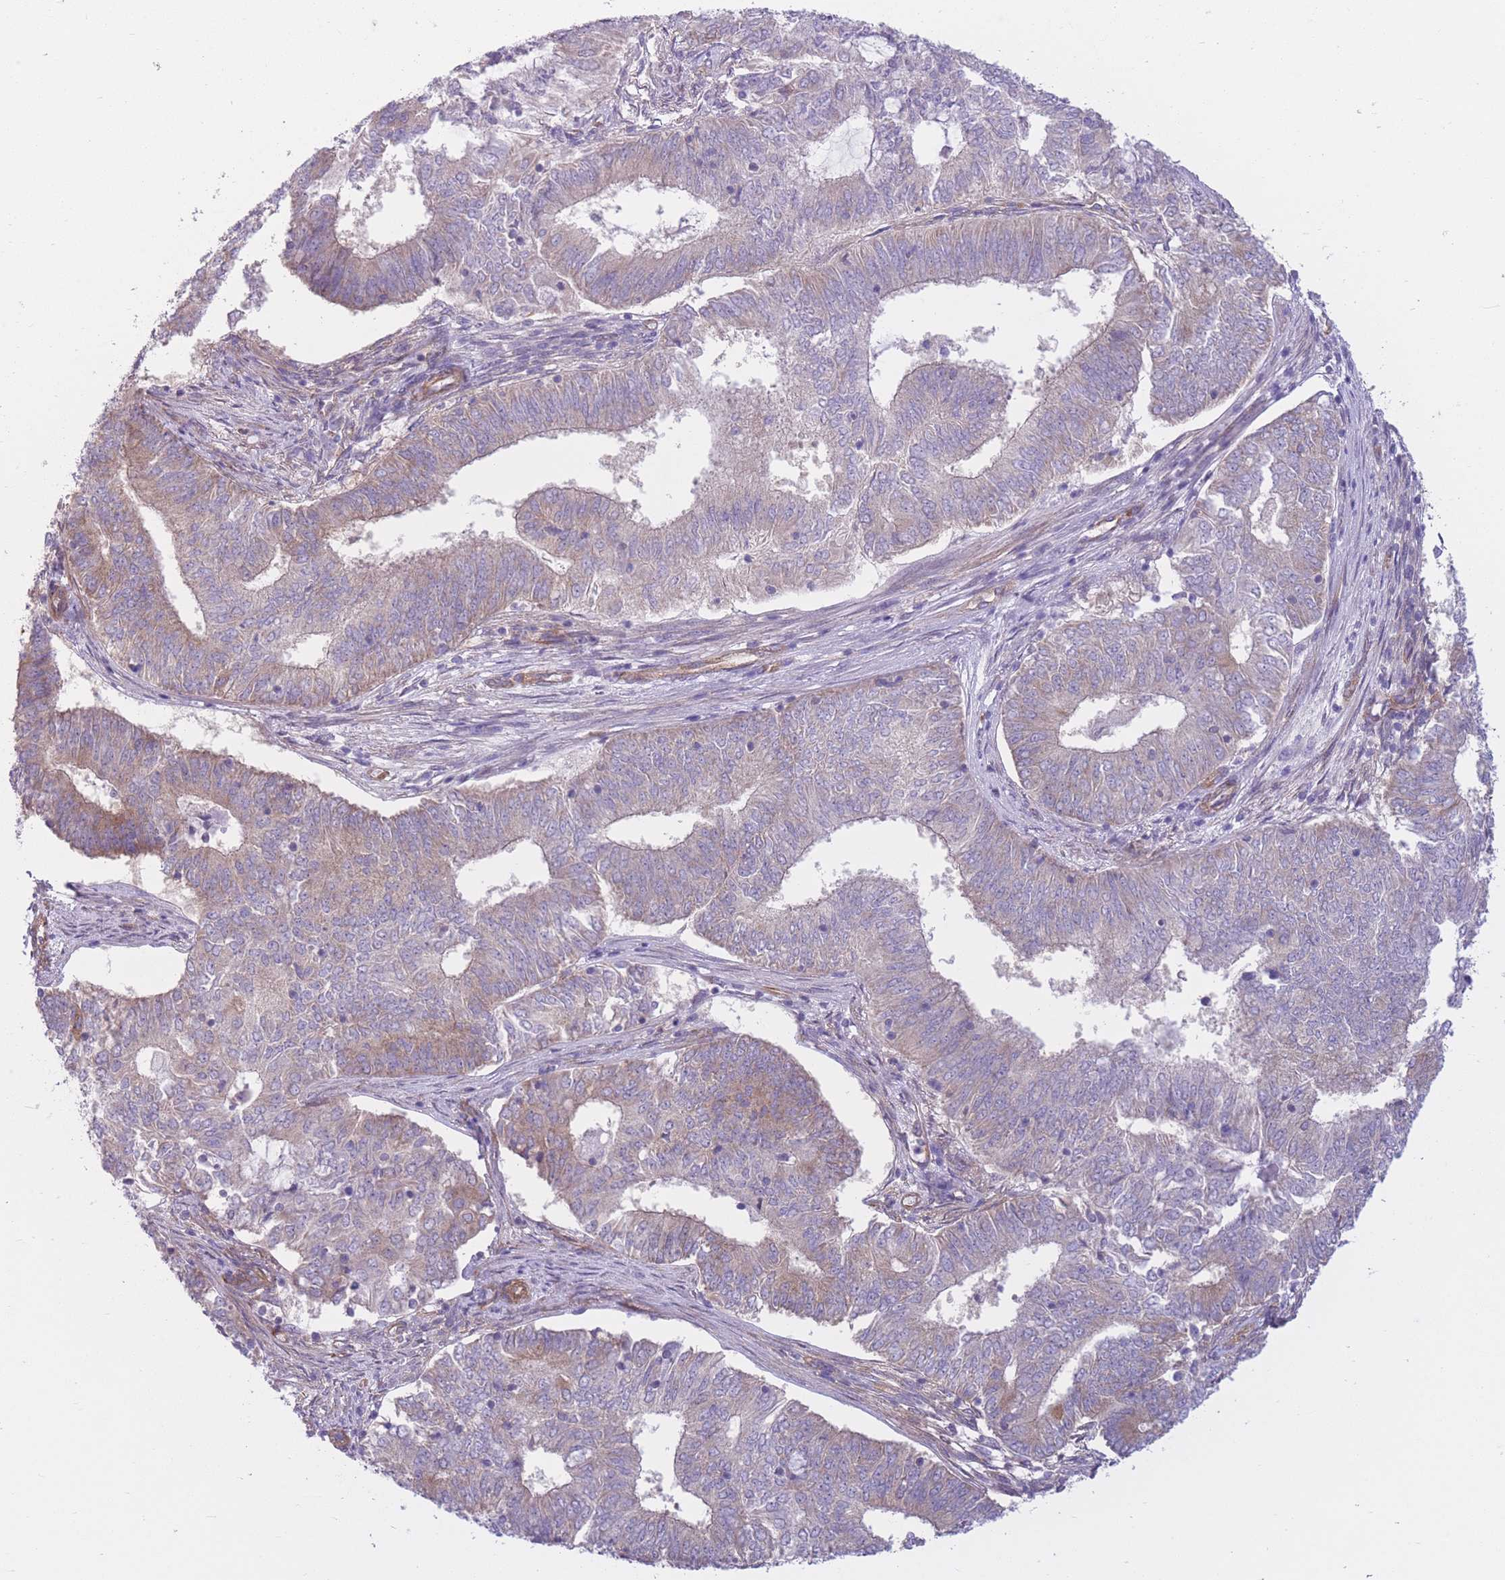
{"staining": {"intensity": "moderate", "quantity": "<25%", "location": "cytoplasmic/membranous"}, "tissue": "endometrial cancer", "cell_type": "Tumor cells", "image_type": "cancer", "snomed": [{"axis": "morphology", "description": "Adenocarcinoma, NOS"}, {"axis": "topography", "description": "Endometrium"}], "caption": "Endometrial adenocarcinoma was stained to show a protein in brown. There is low levels of moderate cytoplasmic/membranous staining in approximately <25% of tumor cells. (IHC, brightfield microscopy, high magnification).", "gene": "SERPINB3", "patient": {"sex": "female", "age": 62}}